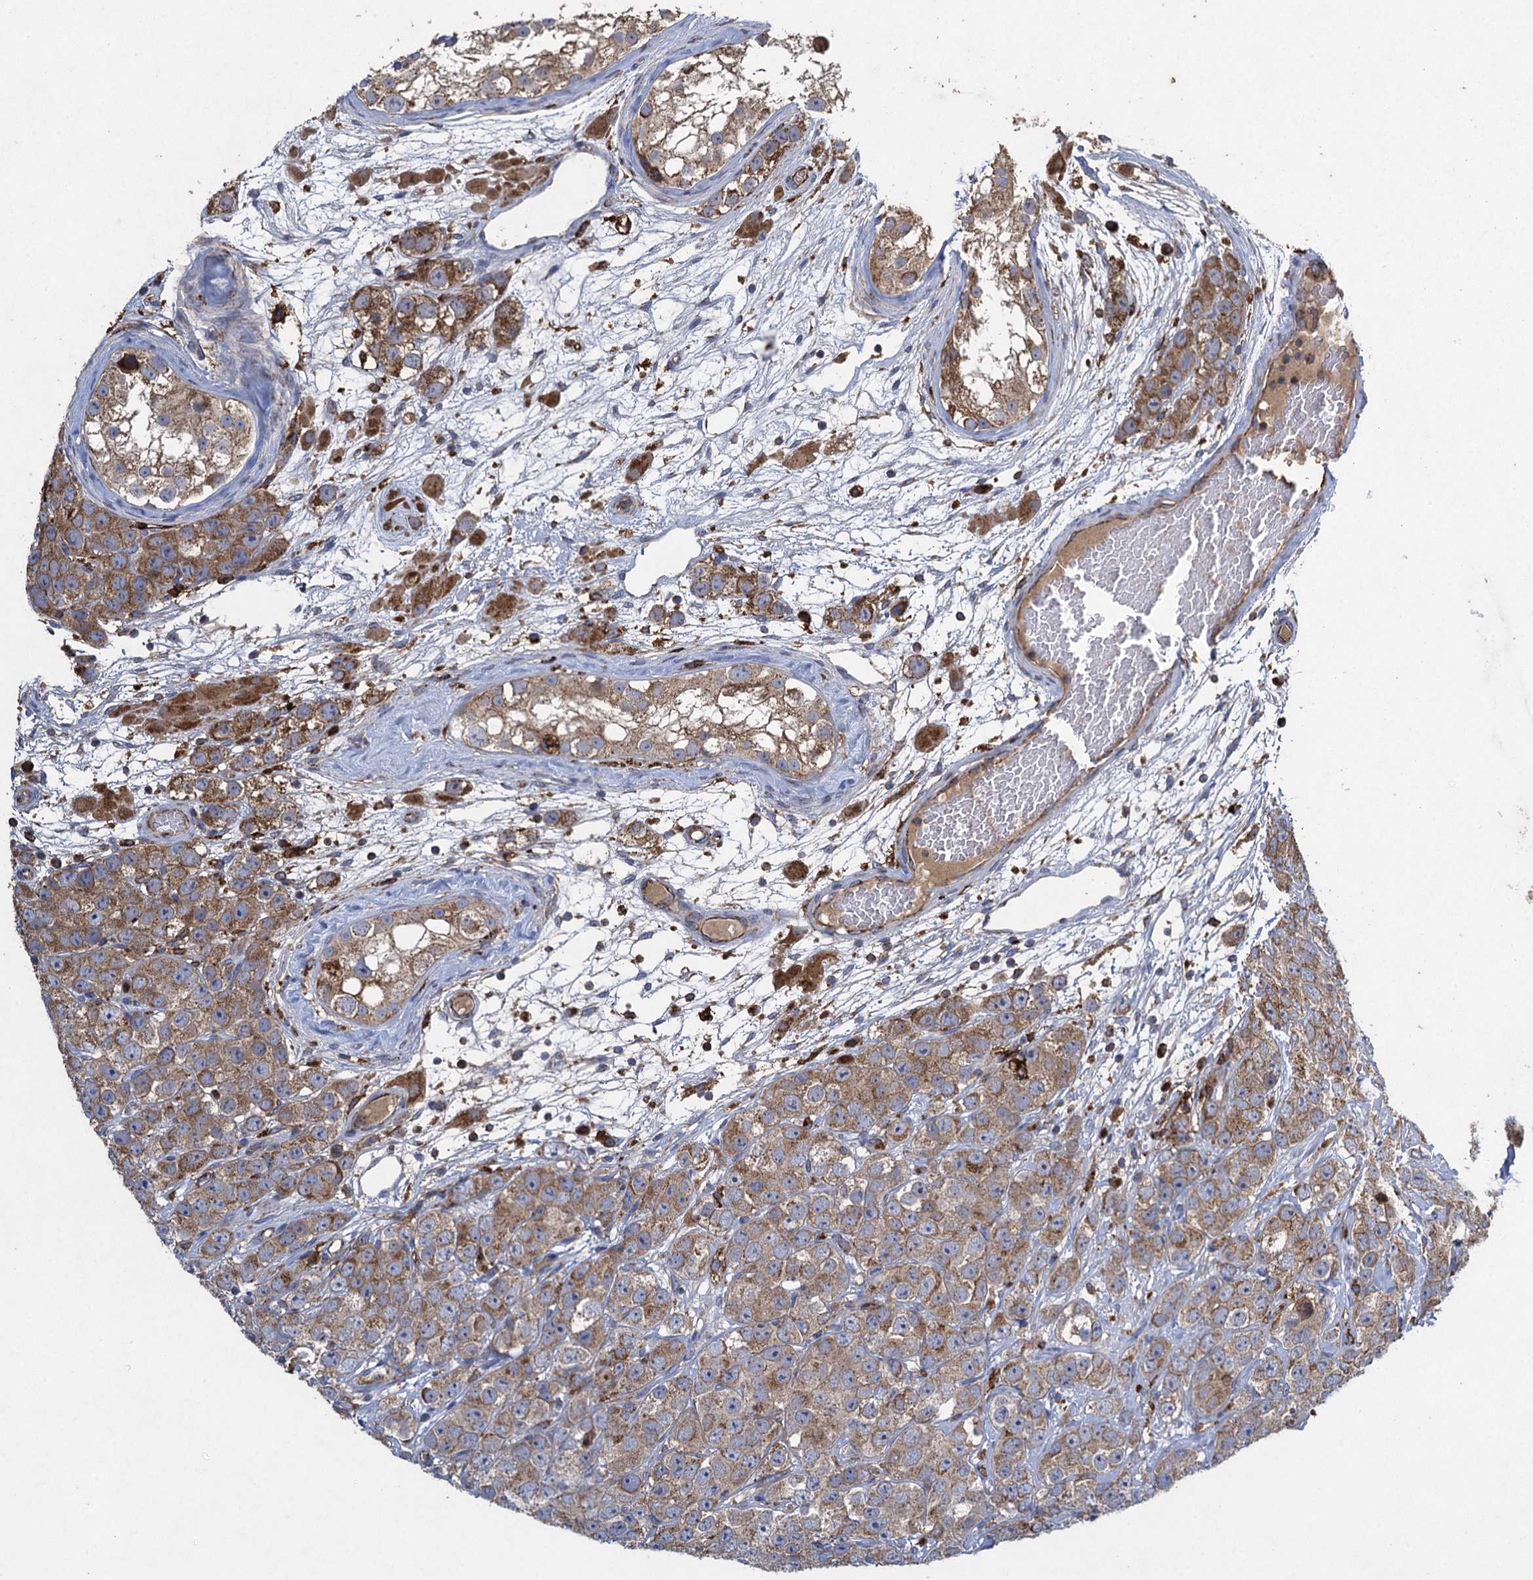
{"staining": {"intensity": "moderate", "quantity": "25%-75%", "location": "cytoplasmic/membranous"}, "tissue": "testis cancer", "cell_type": "Tumor cells", "image_type": "cancer", "snomed": [{"axis": "morphology", "description": "Seminoma, NOS"}, {"axis": "topography", "description": "Testis"}], "caption": "IHC (DAB) staining of testis seminoma reveals moderate cytoplasmic/membranous protein staining in about 25%-75% of tumor cells.", "gene": "TXNDC11", "patient": {"sex": "male", "age": 28}}